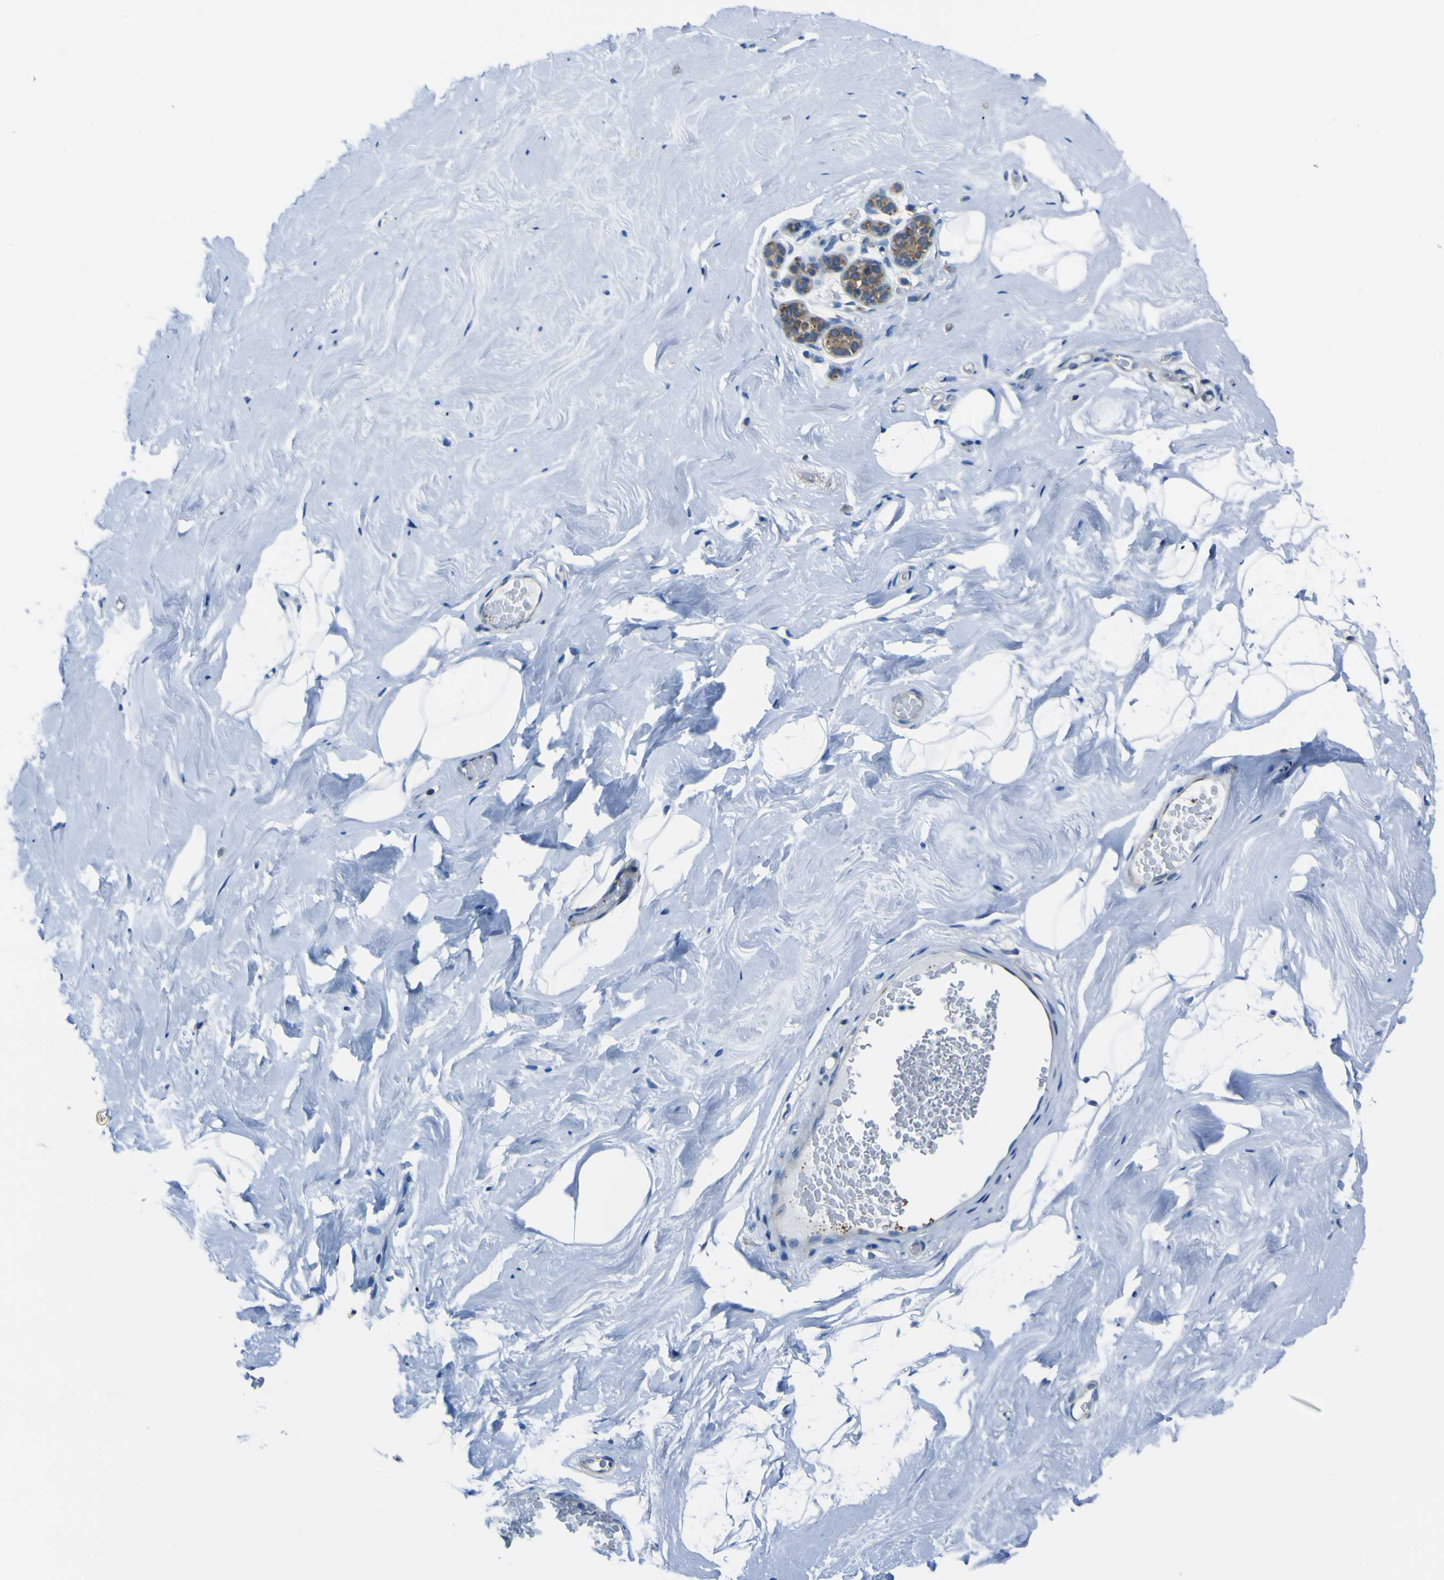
{"staining": {"intensity": "negative", "quantity": "none", "location": "none"}, "tissue": "breast", "cell_type": "Adipocytes", "image_type": "normal", "snomed": [{"axis": "morphology", "description": "Normal tissue, NOS"}, {"axis": "topography", "description": "Breast"}], "caption": "DAB (3,3'-diaminobenzidine) immunohistochemical staining of unremarkable human breast displays no significant staining in adipocytes.", "gene": "STIM1", "patient": {"sex": "female", "age": 75}}